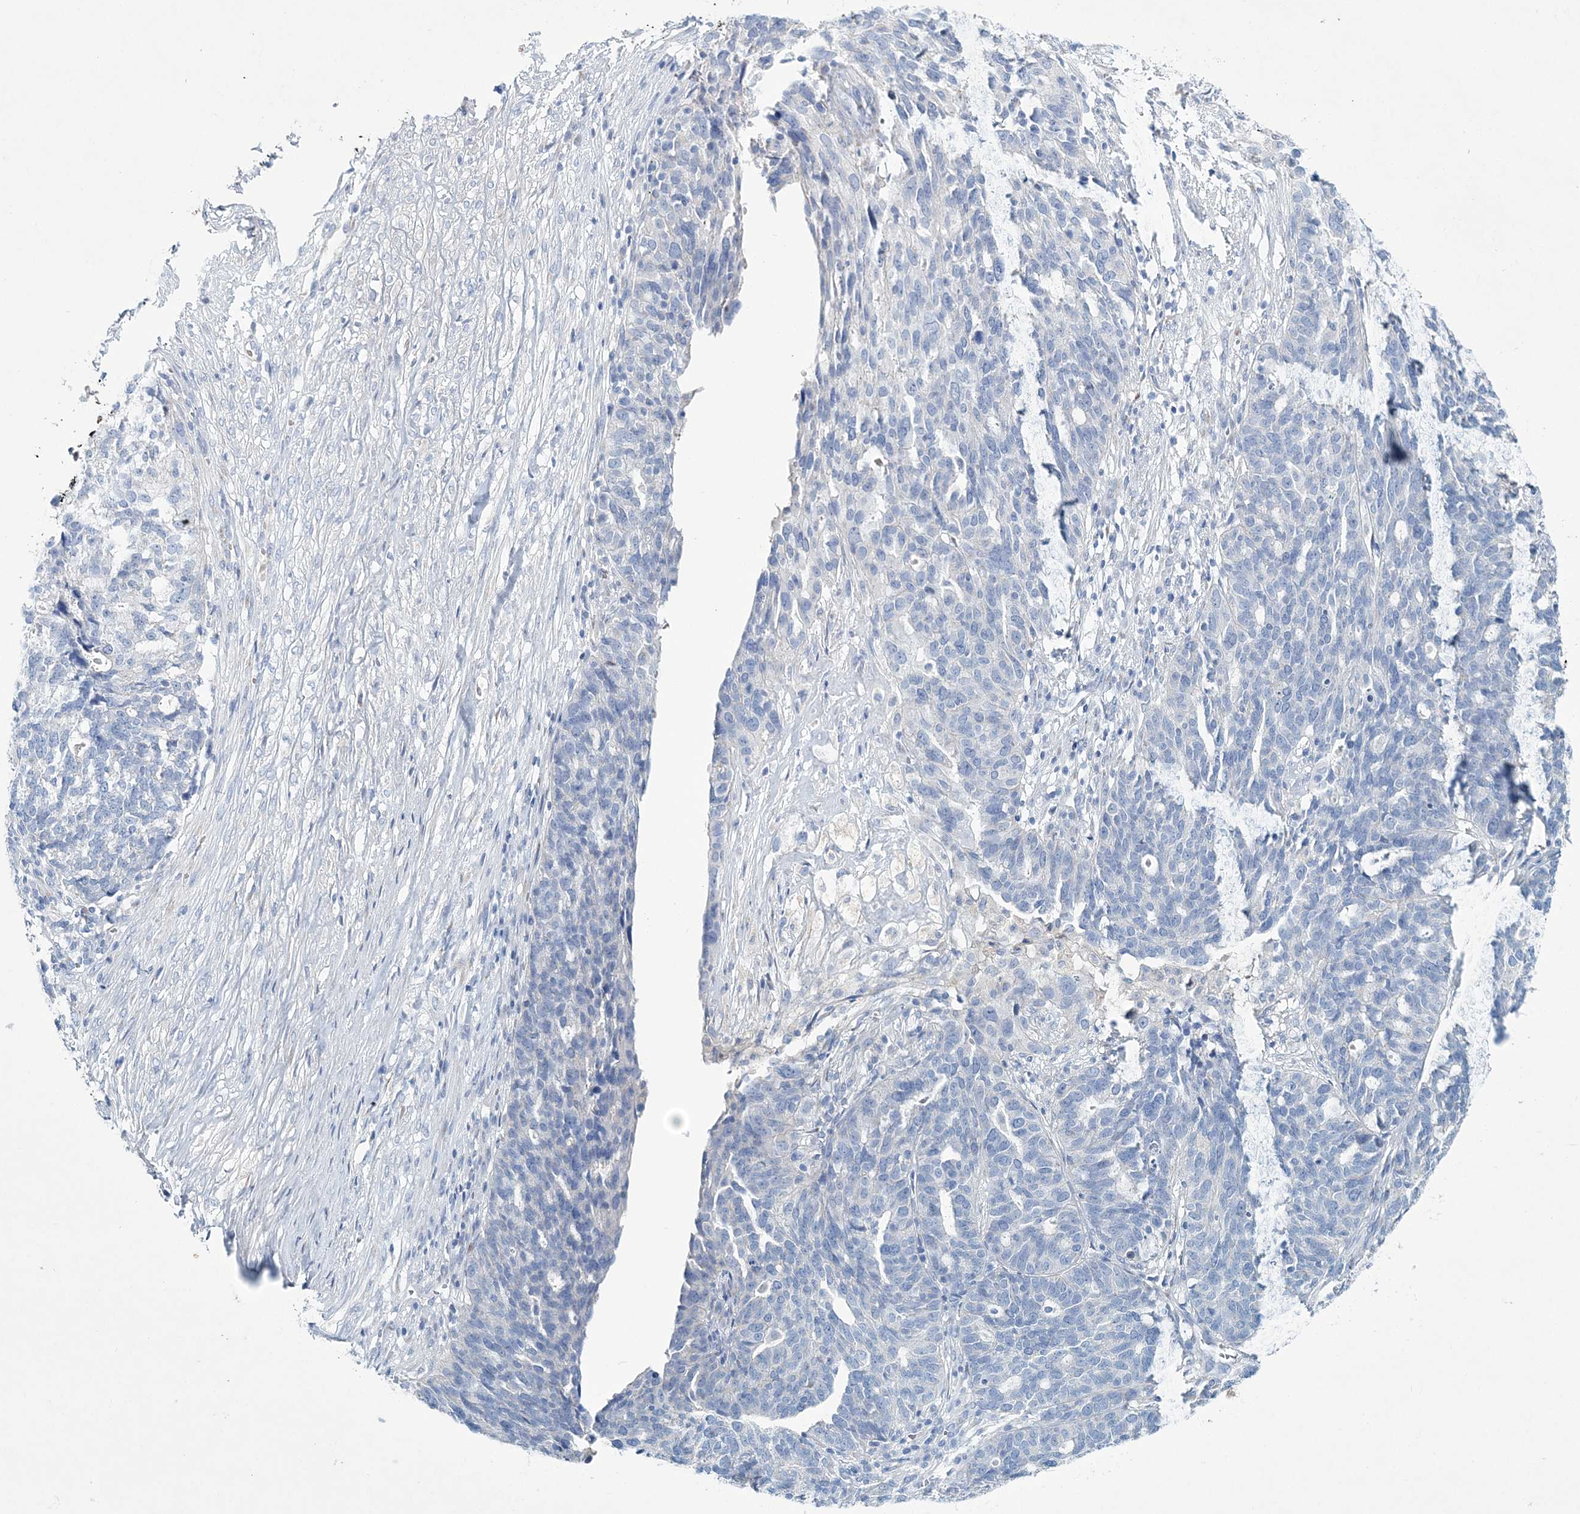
{"staining": {"intensity": "negative", "quantity": "none", "location": "none"}, "tissue": "ovarian cancer", "cell_type": "Tumor cells", "image_type": "cancer", "snomed": [{"axis": "morphology", "description": "Cystadenocarcinoma, serous, NOS"}, {"axis": "topography", "description": "Ovary"}], "caption": "Immunohistochemistry (IHC) of ovarian serous cystadenocarcinoma reveals no expression in tumor cells.", "gene": "ADGRL1", "patient": {"sex": "female", "age": 59}}